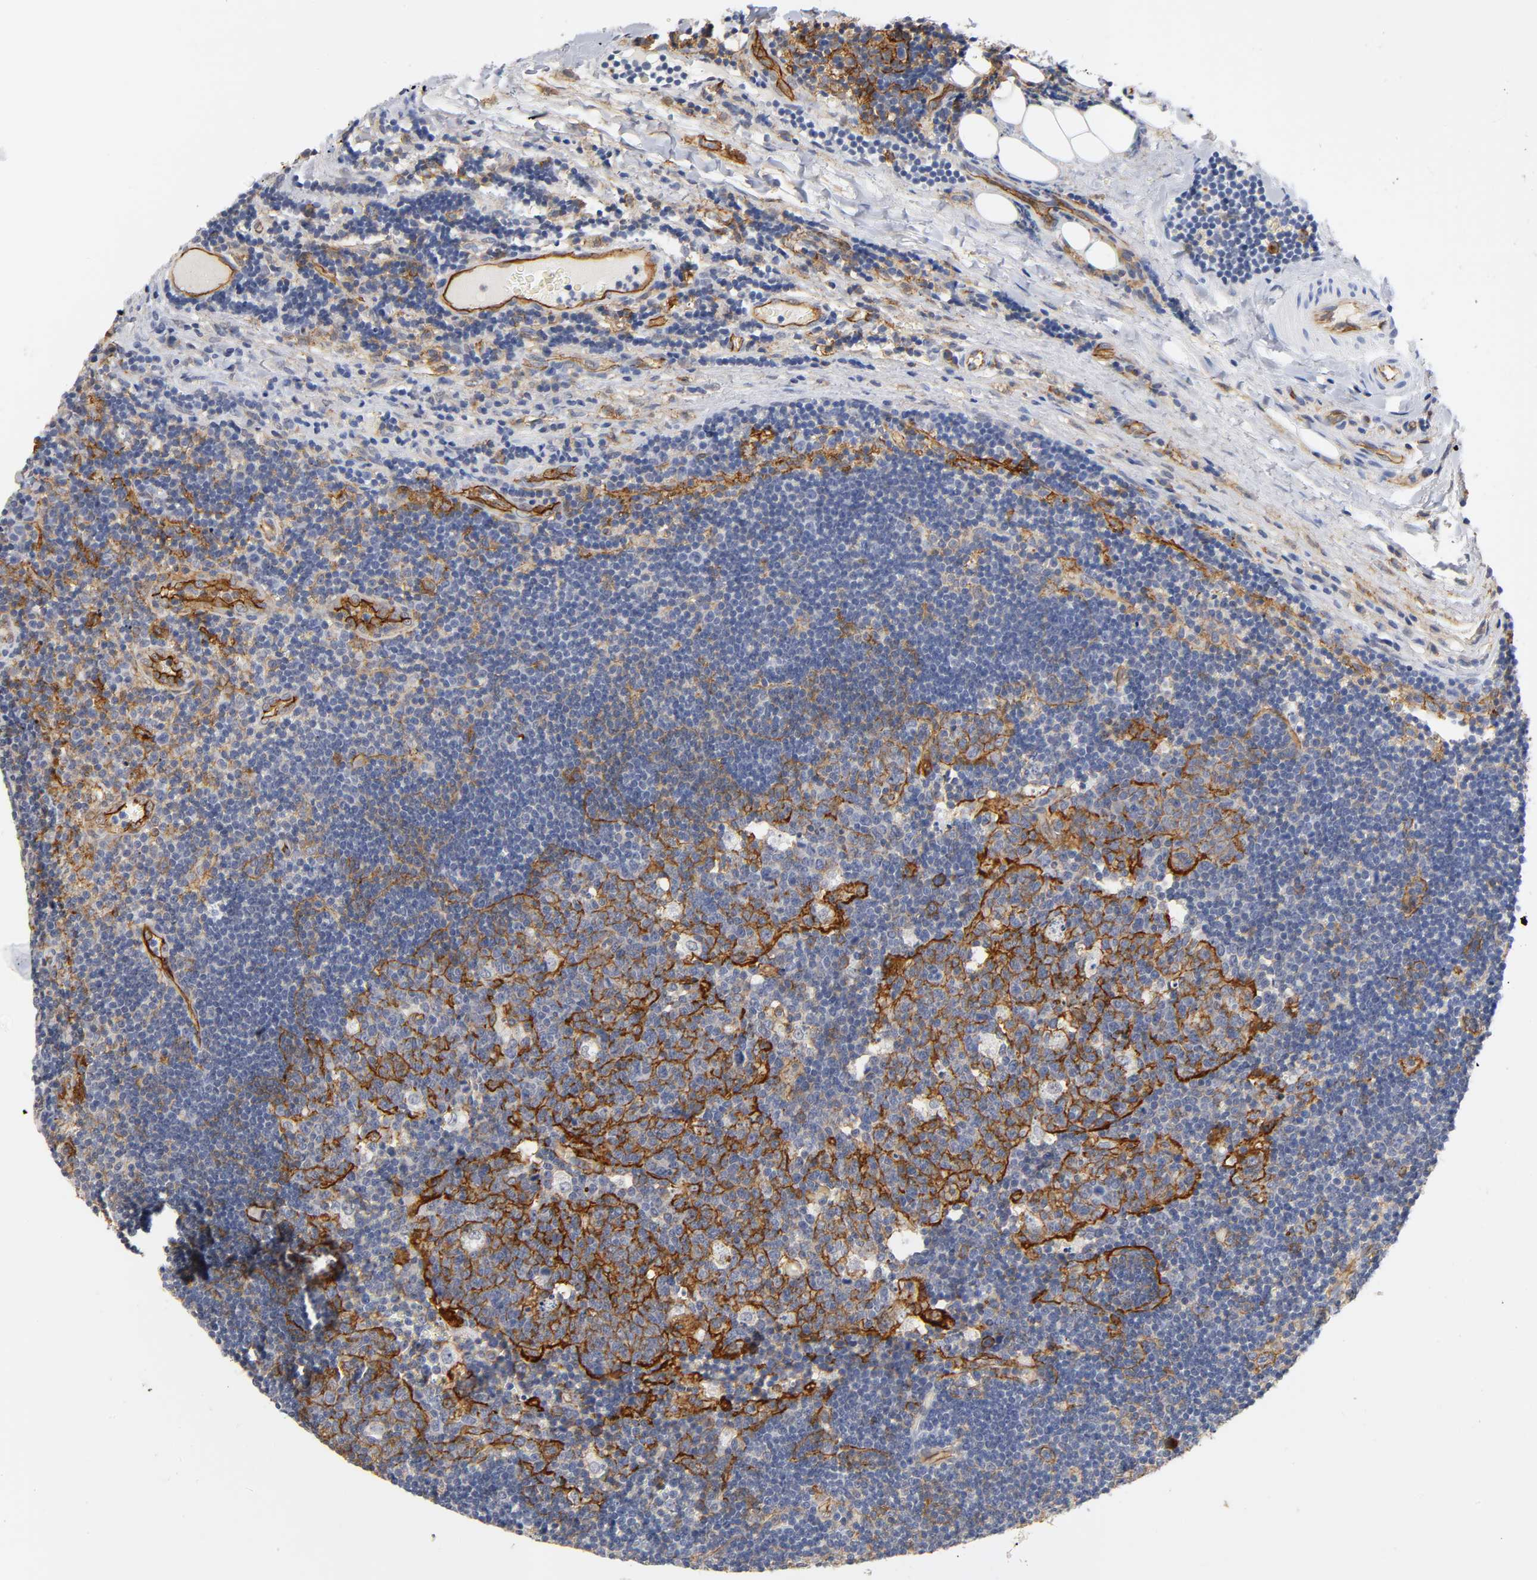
{"staining": {"intensity": "negative", "quantity": "none", "location": "none"}, "tissue": "lymph node", "cell_type": "Germinal center cells", "image_type": "normal", "snomed": [{"axis": "morphology", "description": "Normal tissue, NOS"}, {"axis": "topography", "description": "Lymph node"}, {"axis": "topography", "description": "Salivary gland"}], "caption": "Germinal center cells are negative for brown protein staining in normal lymph node. (IHC, brightfield microscopy, high magnification).", "gene": "ICAM1", "patient": {"sex": "male", "age": 8}}